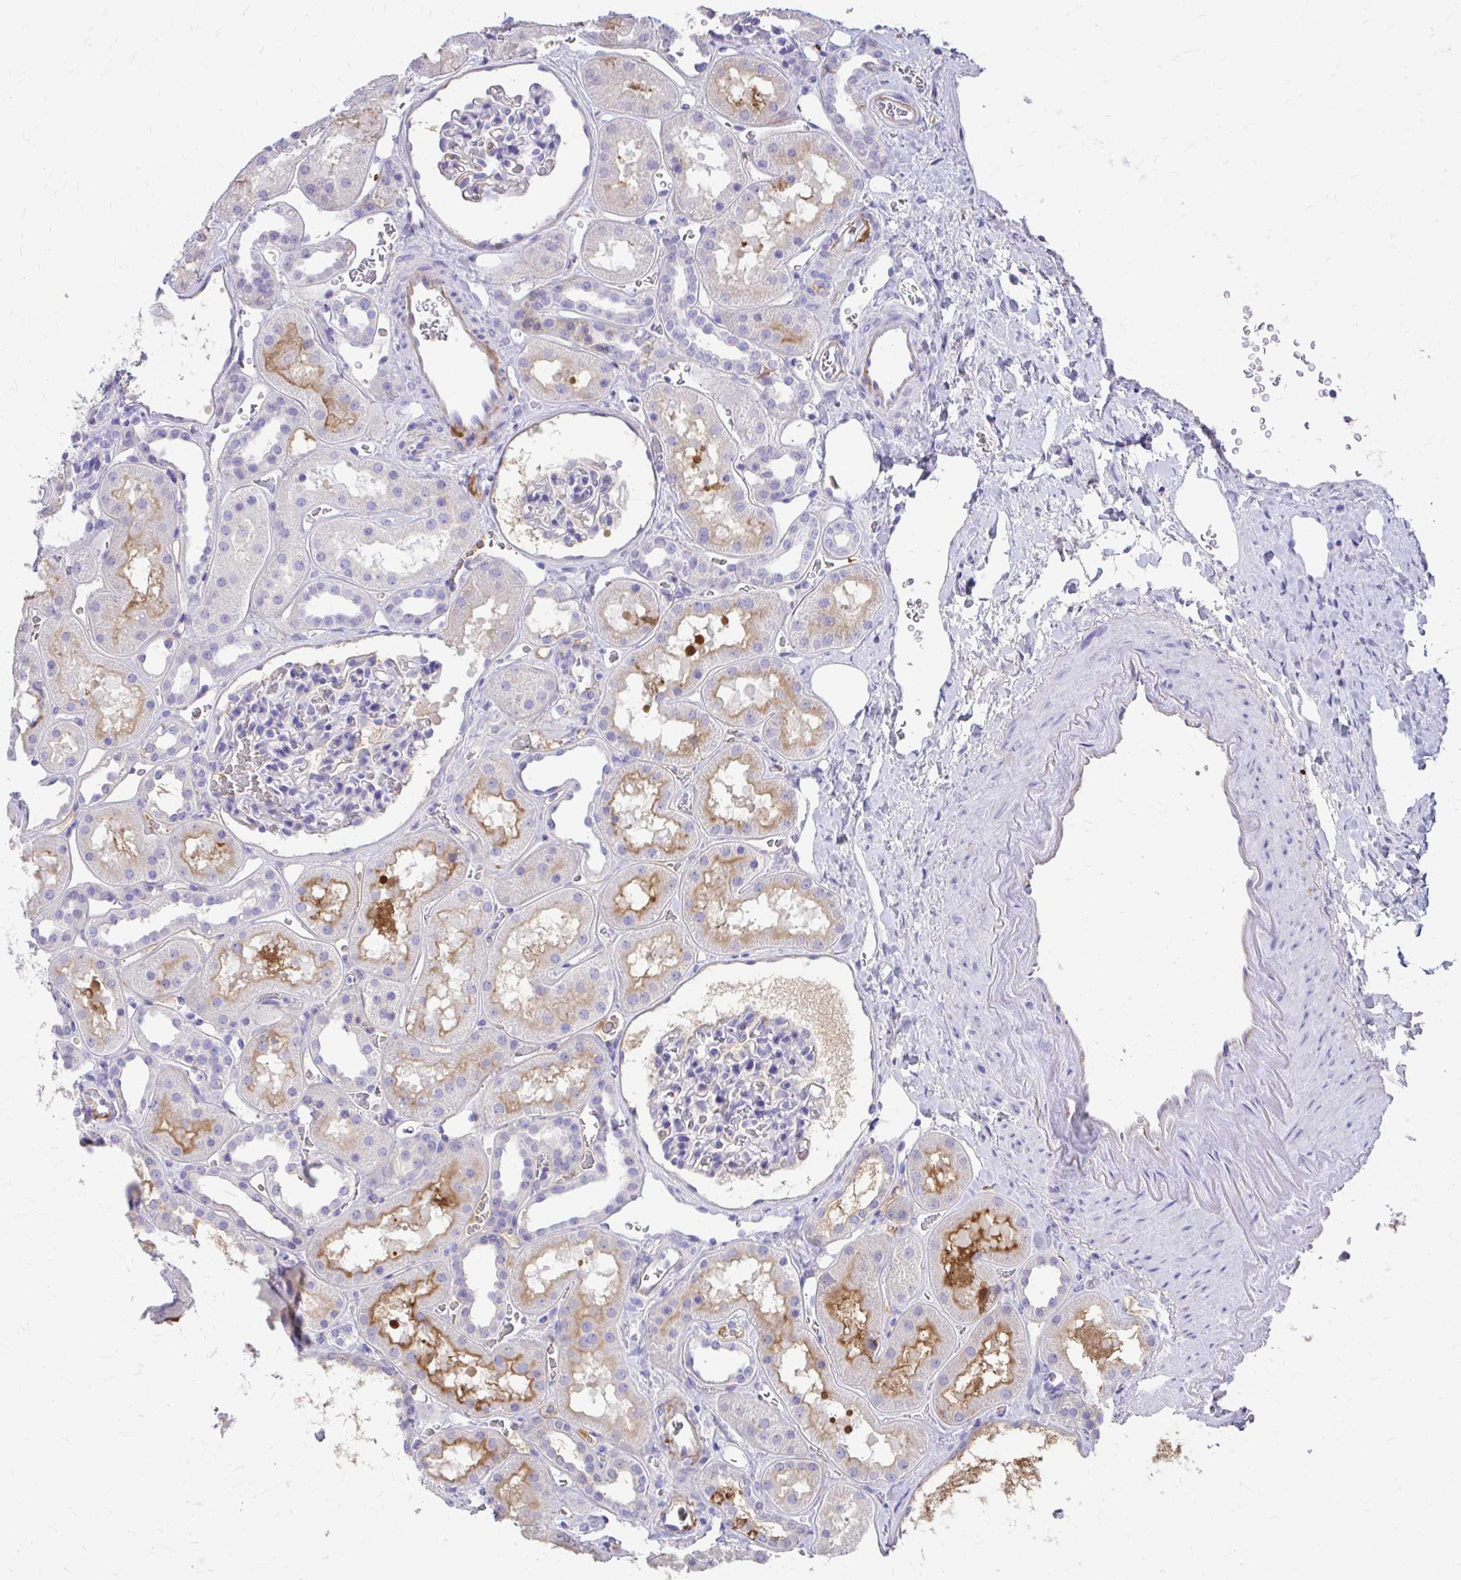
{"staining": {"intensity": "negative", "quantity": "none", "location": "none"}, "tissue": "kidney", "cell_type": "Cells in glomeruli", "image_type": "normal", "snomed": [{"axis": "morphology", "description": "Normal tissue, NOS"}, {"axis": "topography", "description": "Kidney"}], "caption": "DAB immunohistochemical staining of unremarkable human kidney demonstrates no significant staining in cells in glomeruli.", "gene": "CFH", "patient": {"sex": "female", "age": 41}}